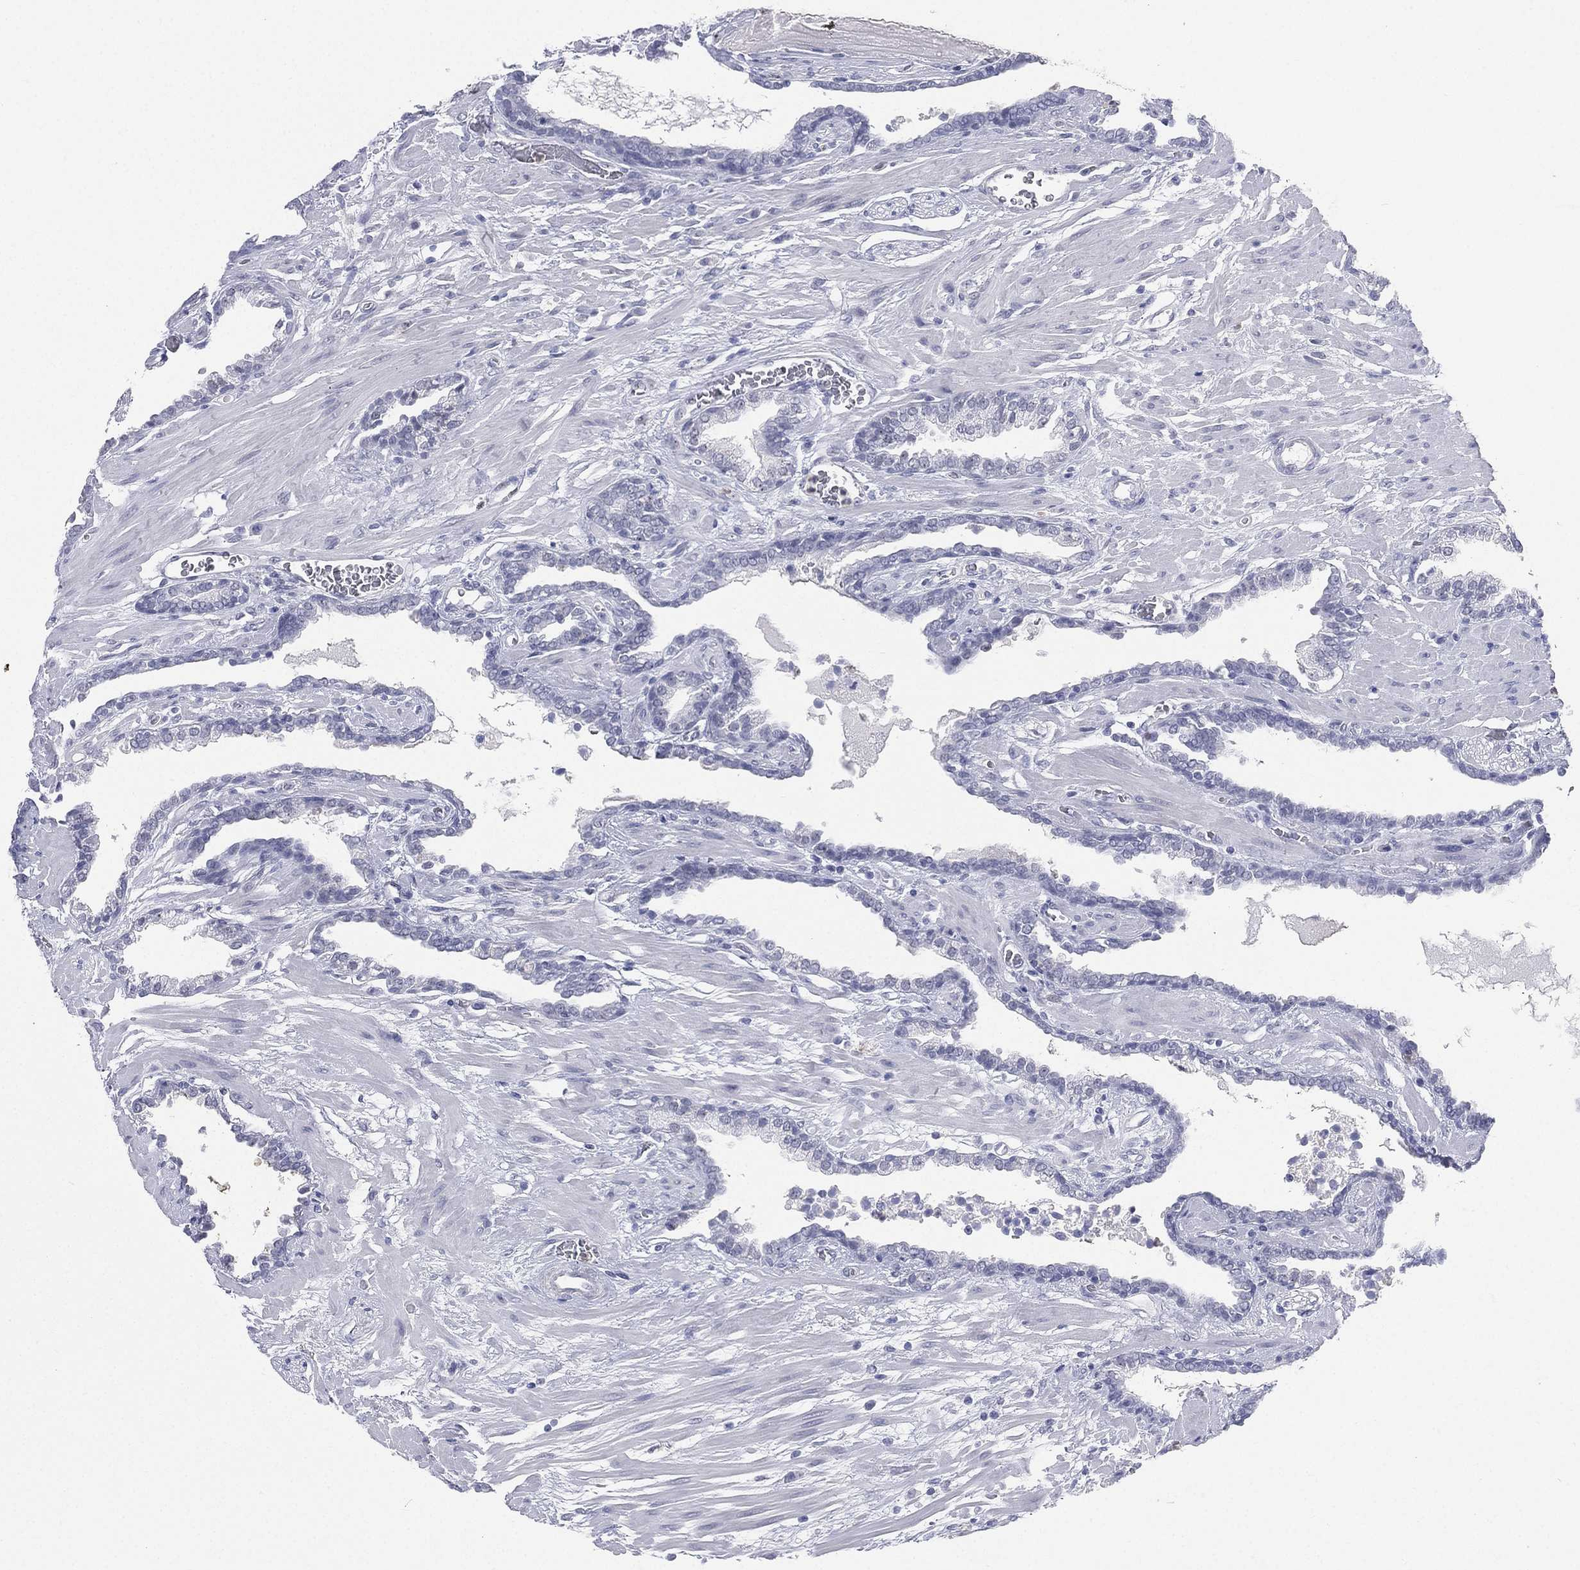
{"staining": {"intensity": "negative", "quantity": "none", "location": "none"}, "tissue": "prostate cancer", "cell_type": "Tumor cells", "image_type": "cancer", "snomed": [{"axis": "morphology", "description": "Adenocarcinoma, Low grade"}, {"axis": "topography", "description": "Prostate"}], "caption": "High magnification brightfield microscopy of prostate cancer stained with DAB (3,3'-diaminobenzidine) (brown) and counterstained with hematoxylin (blue): tumor cells show no significant positivity.", "gene": "CD22", "patient": {"sex": "male", "age": 69}}